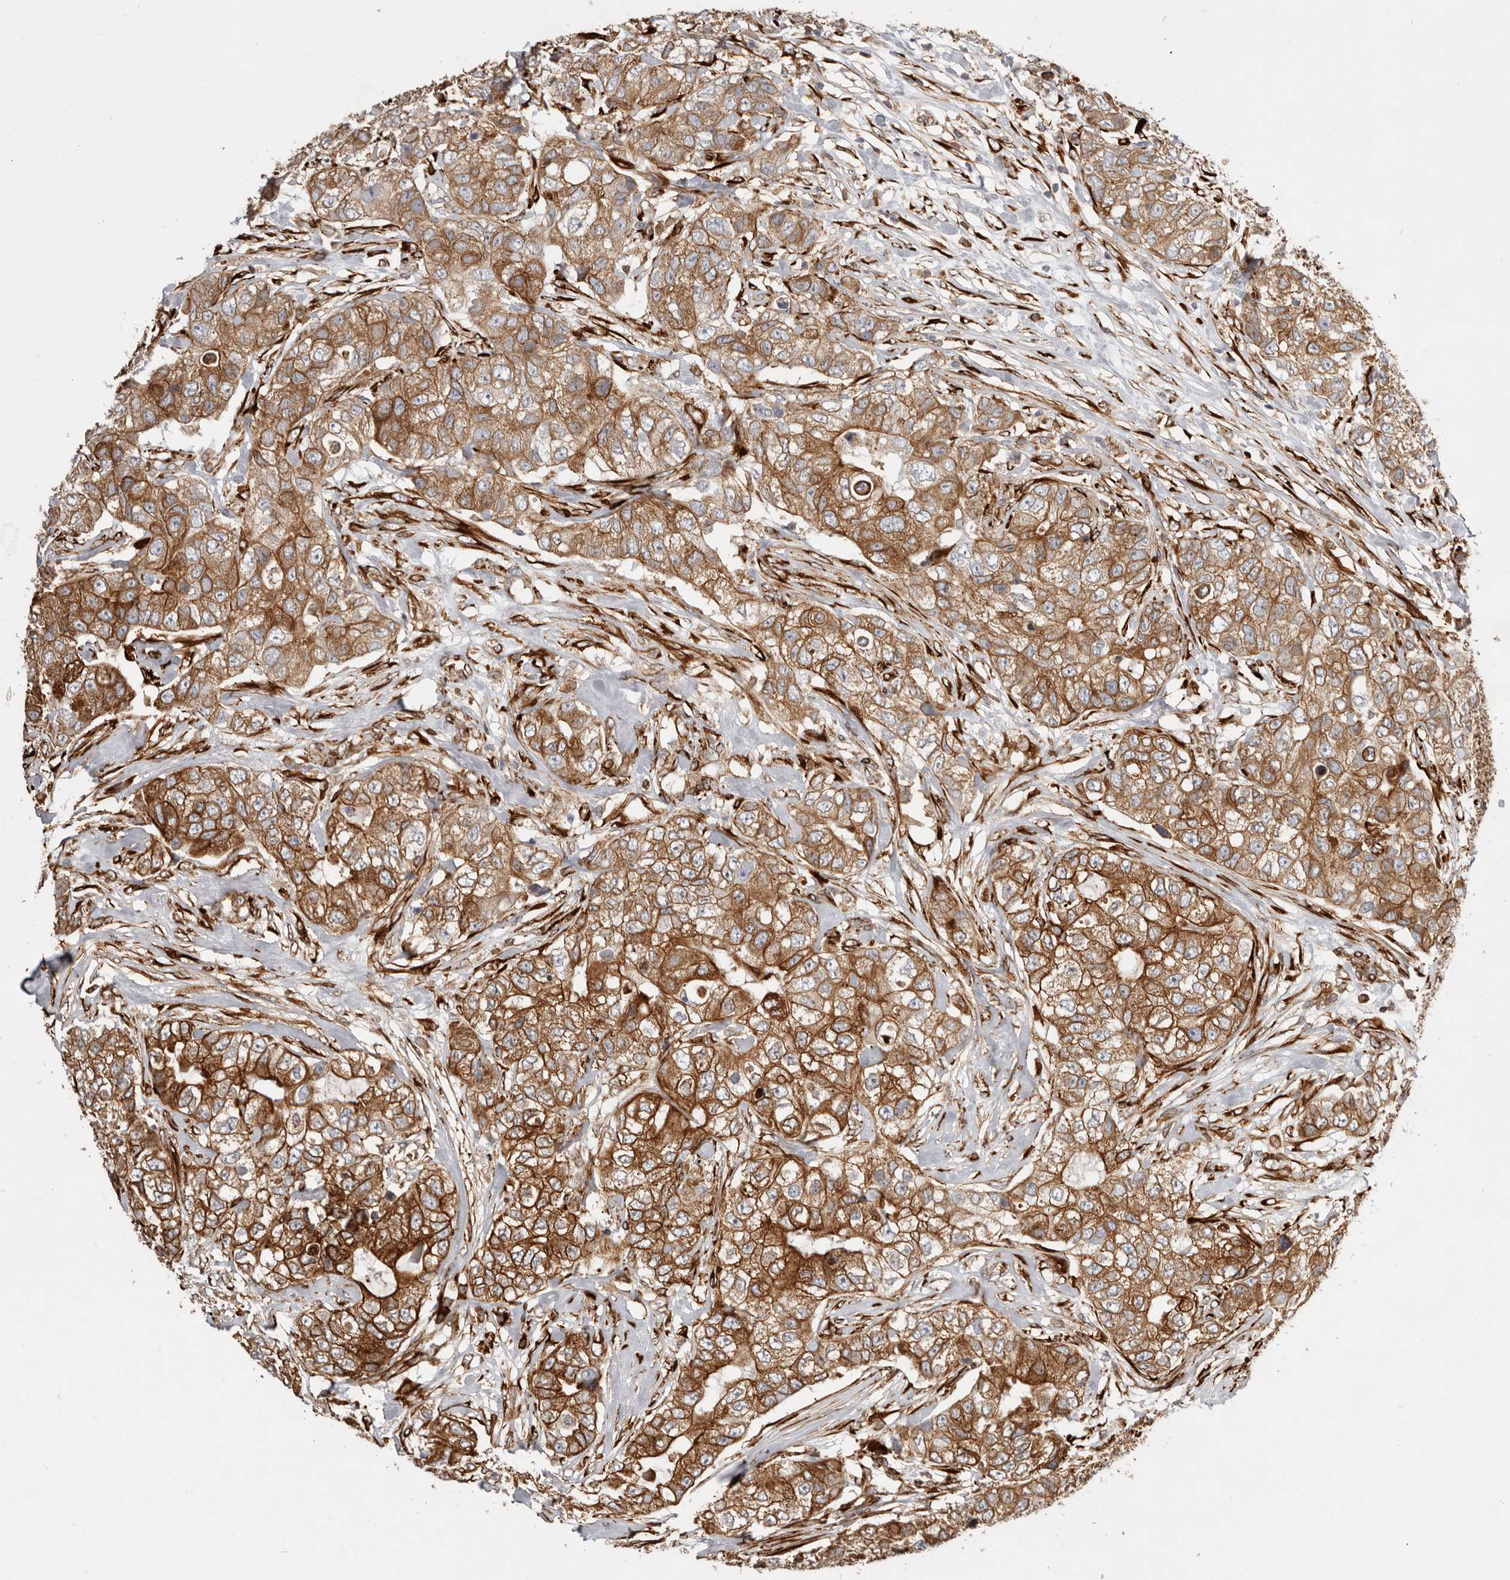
{"staining": {"intensity": "moderate", "quantity": ">75%", "location": "cytoplasmic/membranous"}, "tissue": "breast cancer", "cell_type": "Tumor cells", "image_type": "cancer", "snomed": [{"axis": "morphology", "description": "Duct carcinoma"}, {"axis": "topography", "description": "Breast"}], "caption": "Moderate cytoplasmic/membranous staining is present in about >75% of tumor cells in breast cancer (infiltrating ductal carcinoma). The staining was performed using DAB (3,3'-diaminobenzidine) to visualize the protein expression in brown, while the nuclei were stained in blue with hematoxylin (Magnification: 20x).", "gene": "WDTC1", "patient": {"sex": "female", "age": 62}}